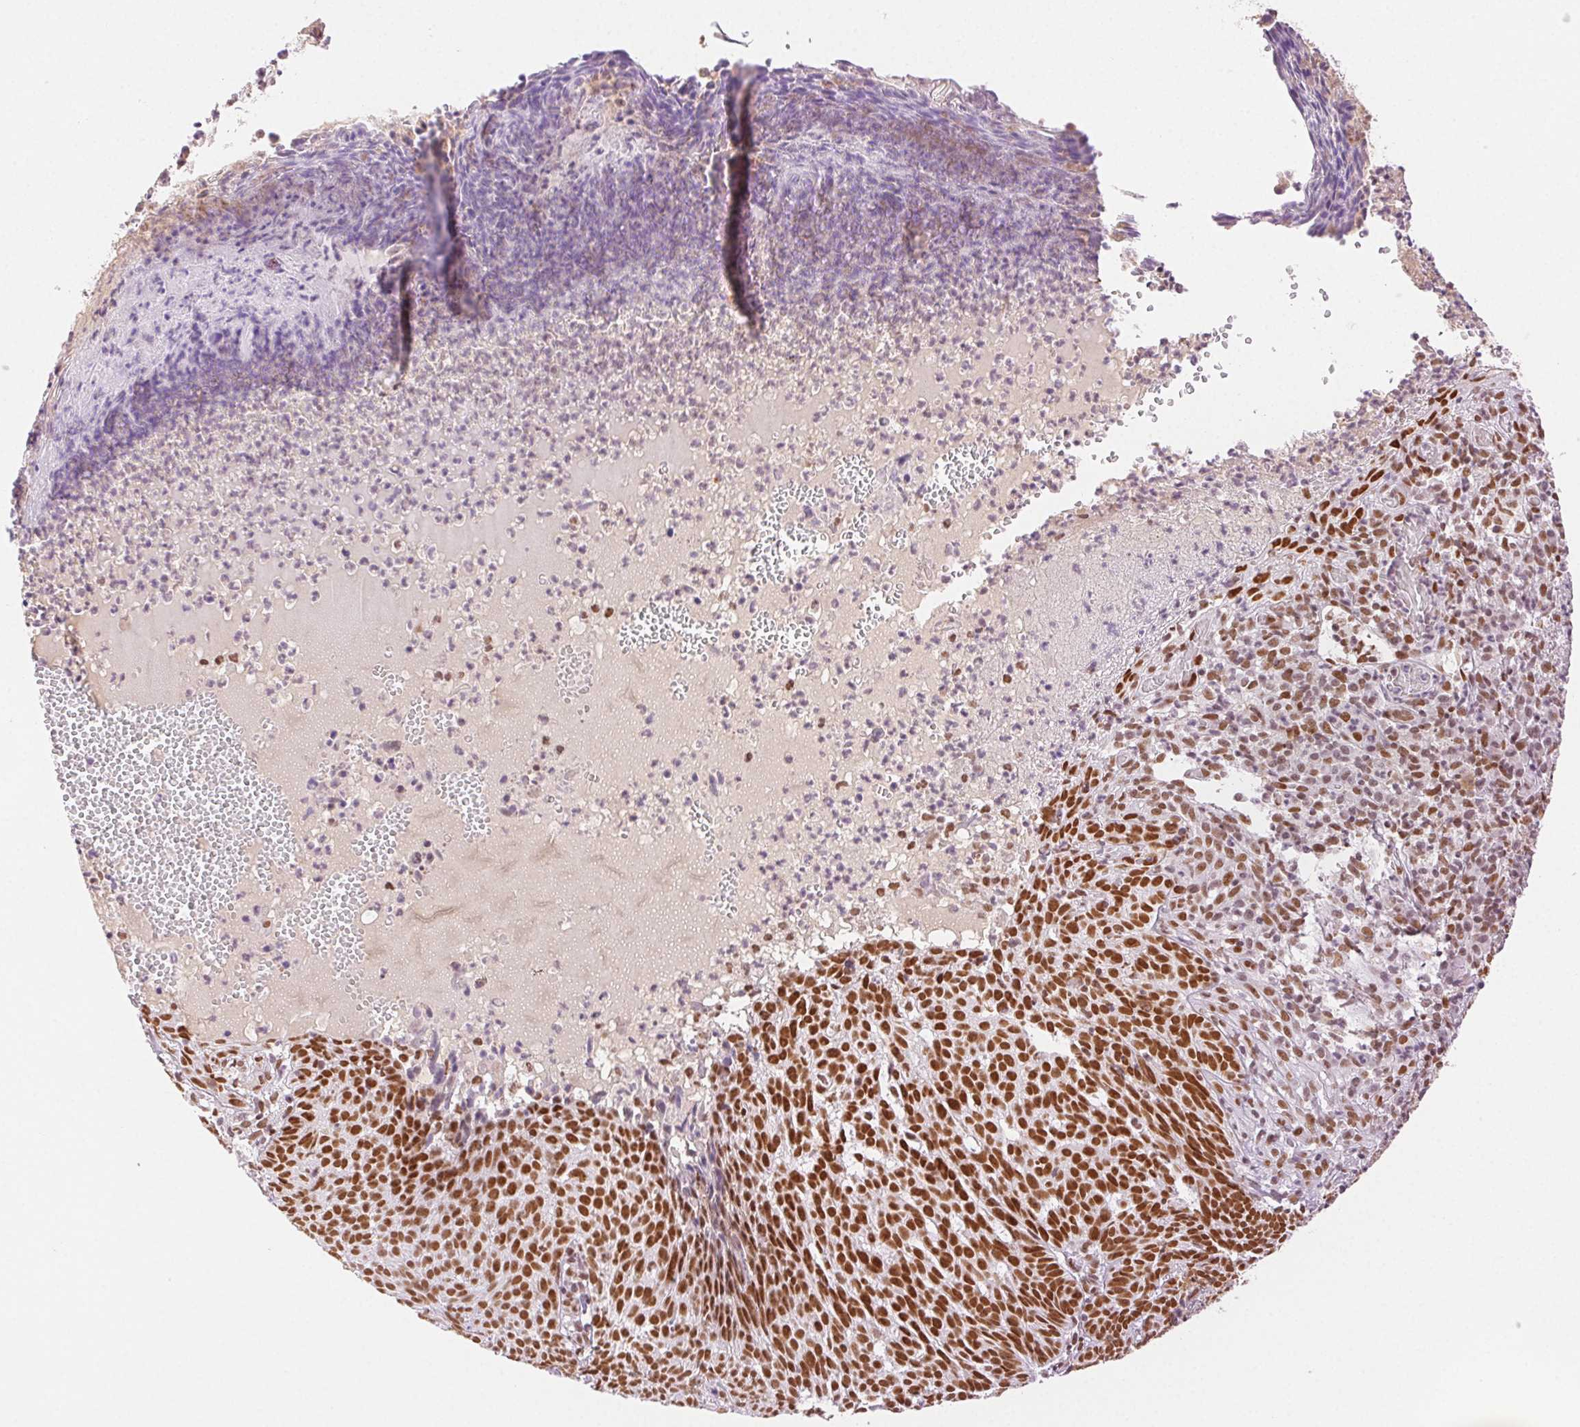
{"staining": {"intensity": "strong", "quantity": ">75%", "location": "nuclear"}, "tissue": "skin cancer", "cell_type": "Tumor cells", "image_type": "cancer", "snomed": [{"axis": "morphology", "description": "Basal cell carcinoma"}, {"axis": "topography", "description": "Skin"}], "caption": "Protein staining demonstrates strong nuclear positivity in about >75% of tumor cells in skin cancer. The staining was performed using DAB, with brown indicating positive protein expression. Nuclei are stained blue with hematoxylin.", "gene": "H2AZ2", "patient": {"sex": "male", "age": 90}}